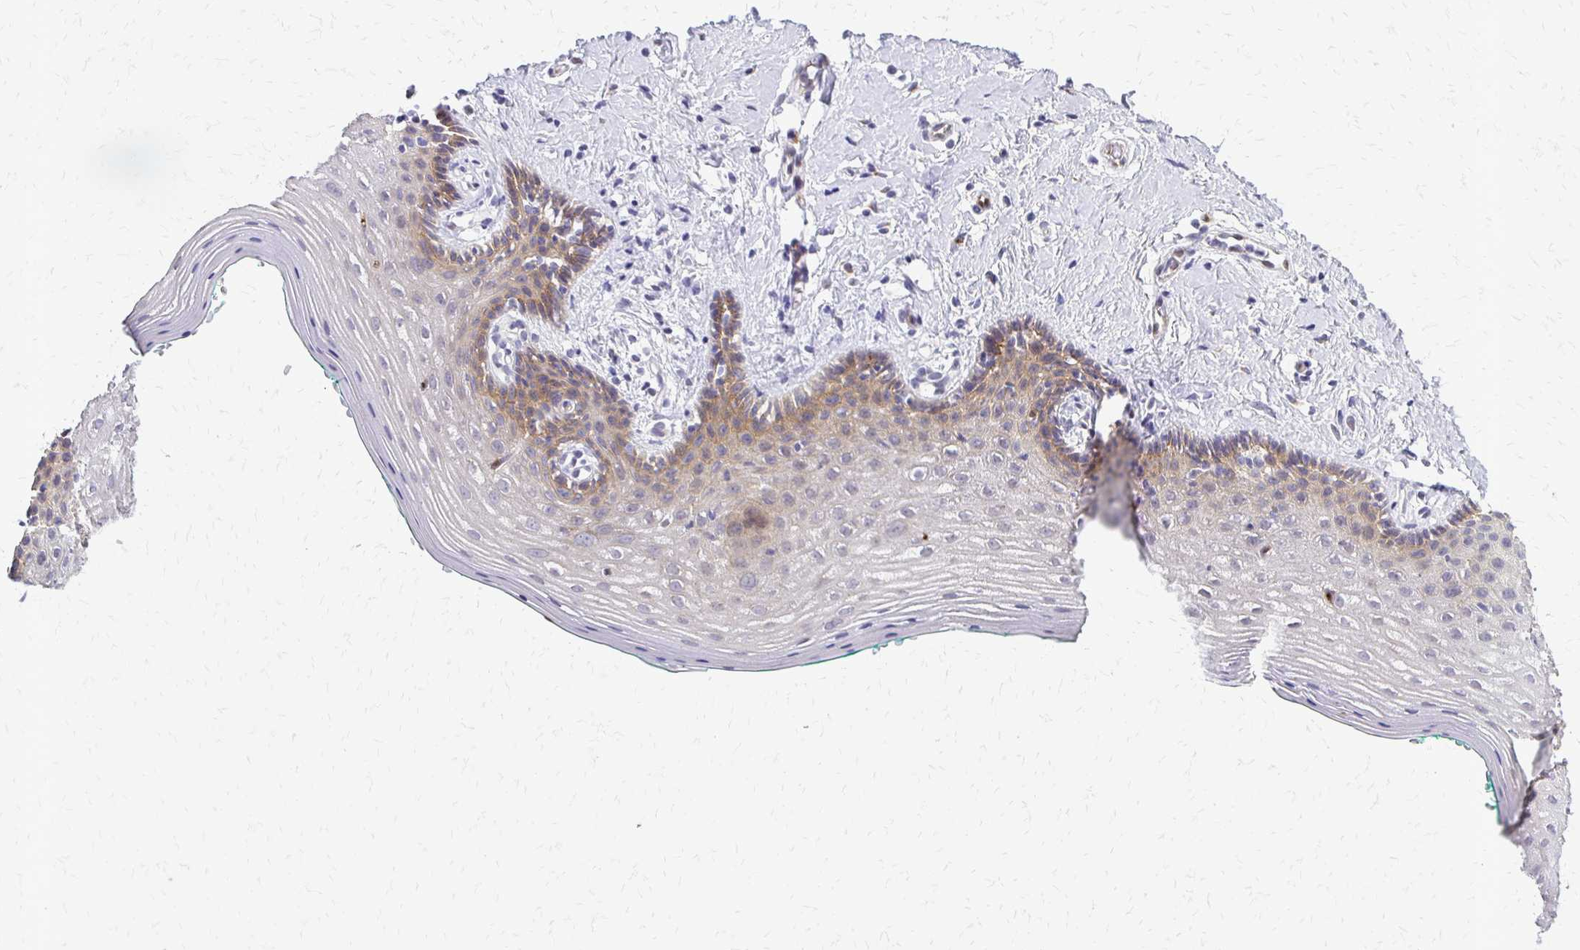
{"staining": {"intensity": "moderate", "quantity": "25%-75%", "location": "cytoplasmic/membranous"}, "tissue": "vagina", "cell_type": "Squamous epithelial cells", "image_type": "normal", "snomed": [{"axis": "morphology", "description": "Normal tissue, NOS"}, {"axis": "topography", "description": "Vagina"}], "caption": "Protein expression analysis of normal vagina shows moderate cytoplasmic/membranous staining in approximately 25%-75% of squamous epithelial cells. The protein is stained brown, and the nuclei are stained in blue (DAB IHC with brightfield microscopy, high magnification).", "gene": "EPYC", "patient": {"sex": "female", "age": 42}}